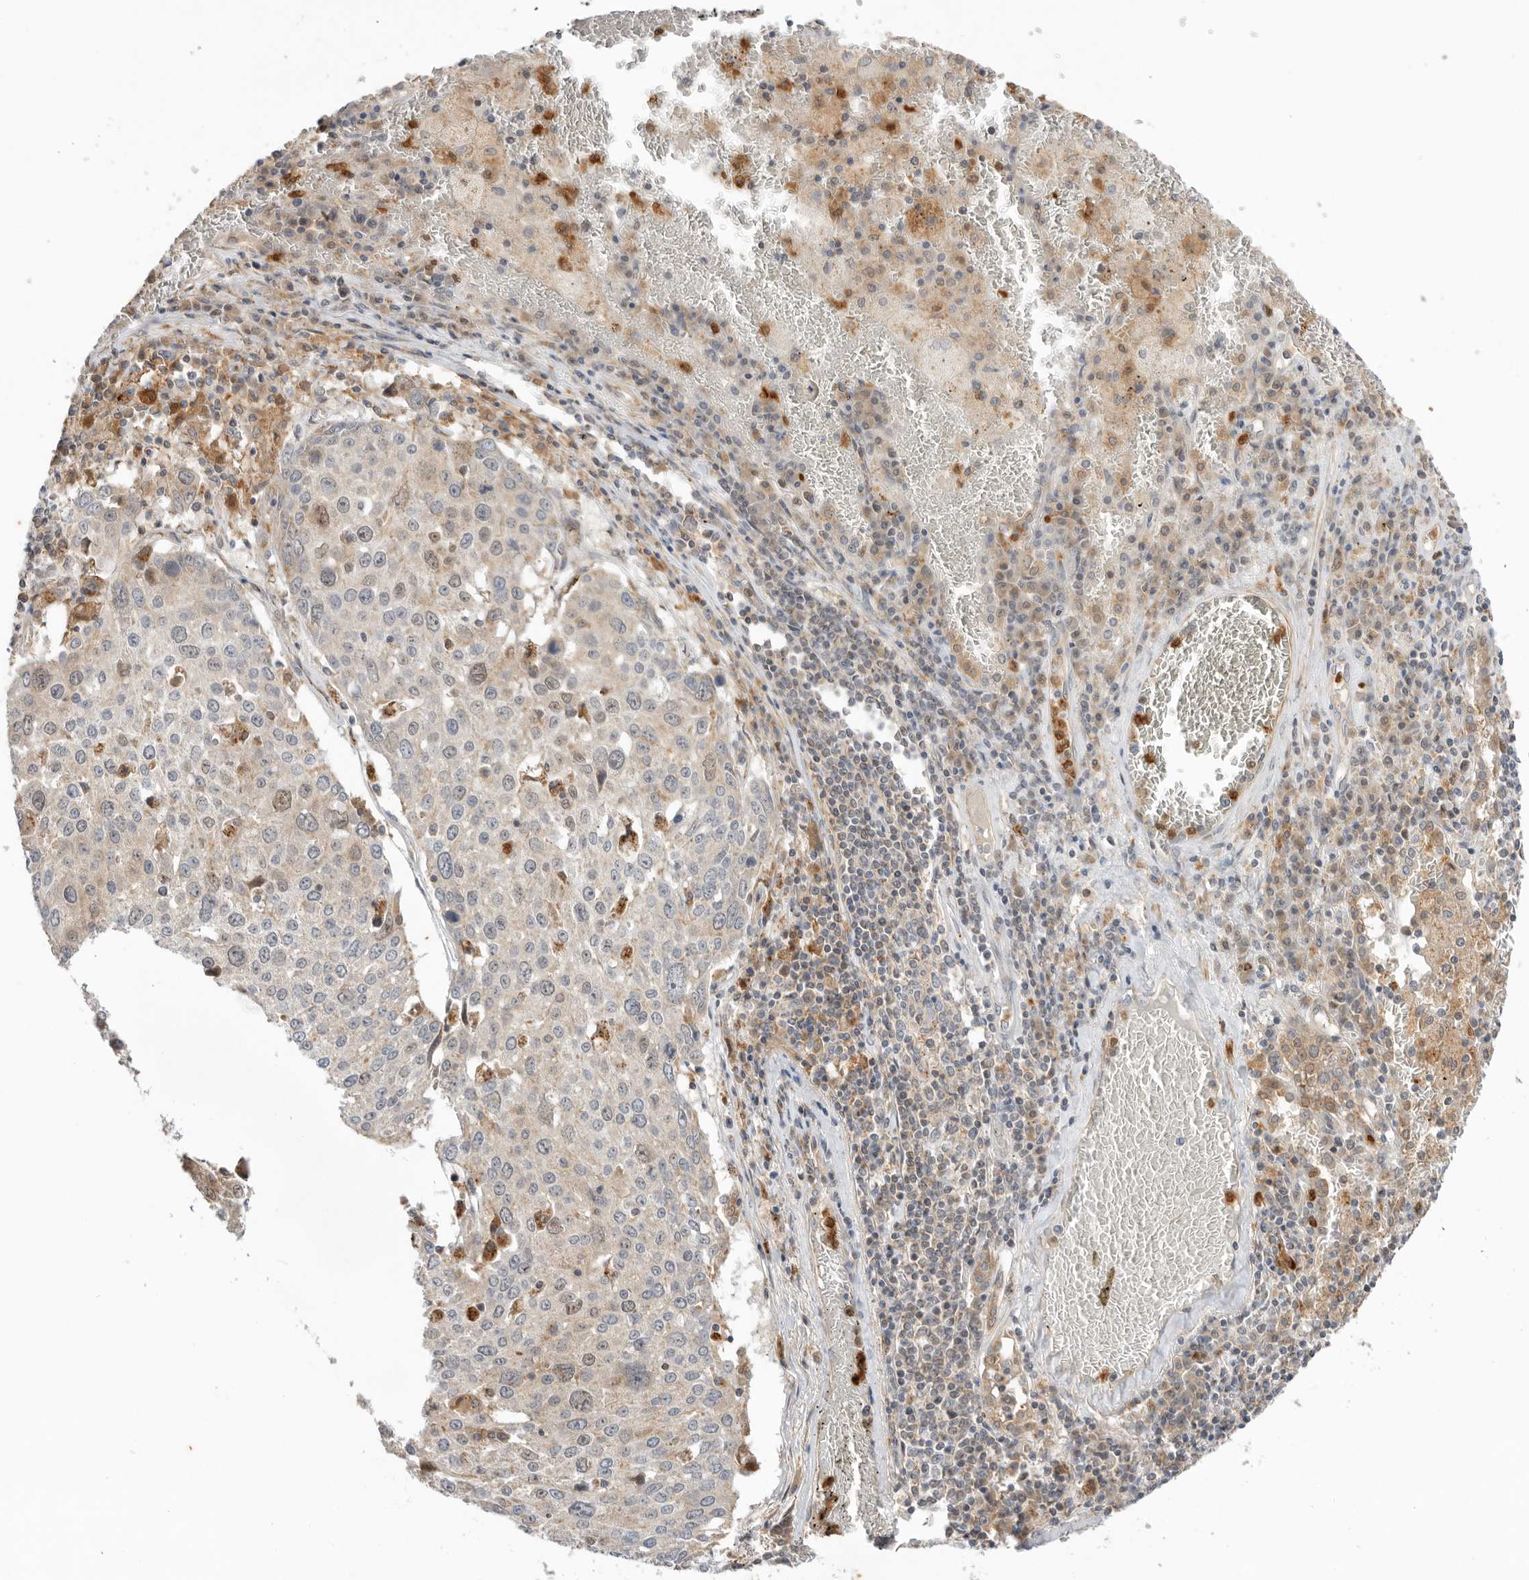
{"staining": {"intensity": "moderate", "quantity": "<25%", "location": "cytoplasmic/membranous"}, "tissue": "lung cancer", "cell_type": "Tumor cells", "image_type": "cancer", "snomed": [{"axis": "morphology", "description": "Squamous cell carcinoma, NOS"}, {"axis": "topography", "description": "Lung"}], "caption": "Protein staining of lung cancer tissue displays moderate cytoplasmic/membranous positivity in about <25% of tumor cells. Immunohistochemistry stains the protein in brown and the nuclei are stained blue.", "gene": "GNE", "patient": {"sex": "male", "age": 65}}